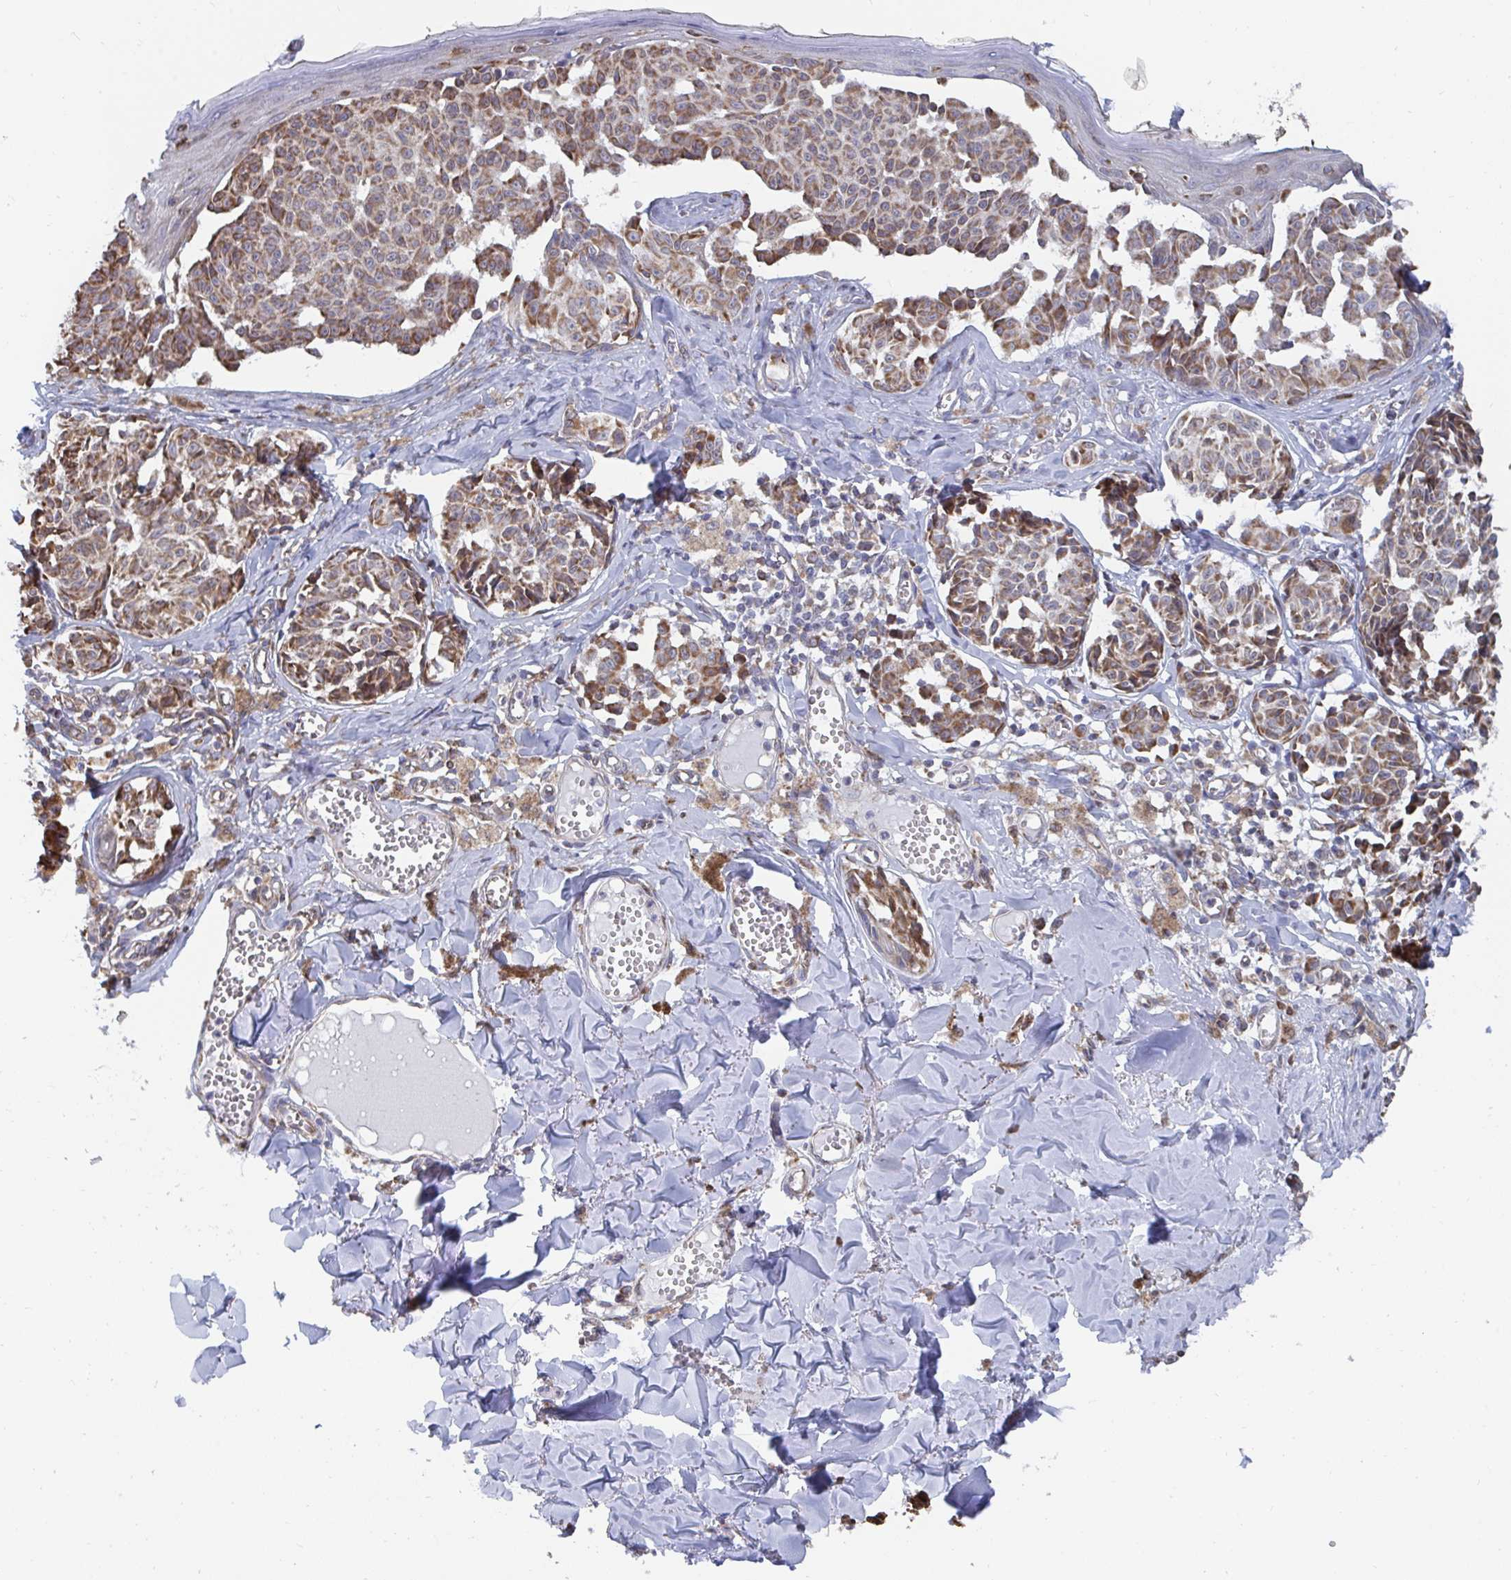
{"staining": {"intensity": "moderate", "quantity": ">75%", "location": "cytoplasmic/membranous"}, "tissue": "melanoma", "cell_type": "Tumor cells", "image_type": "cancer", "snomed": [{"axis": "morphology", "description": "Malignant melanoma, NOS"}, {"axis": "topography", "description": "Skin"}], "caption": "Brown immunohistochemical staining in melanoma exhibits moderate cytoplasmic/membranous staining in about >75% of tumor cells.", "gene": "ELAVL1", "patient": {"sex": "female", "age": 43}}